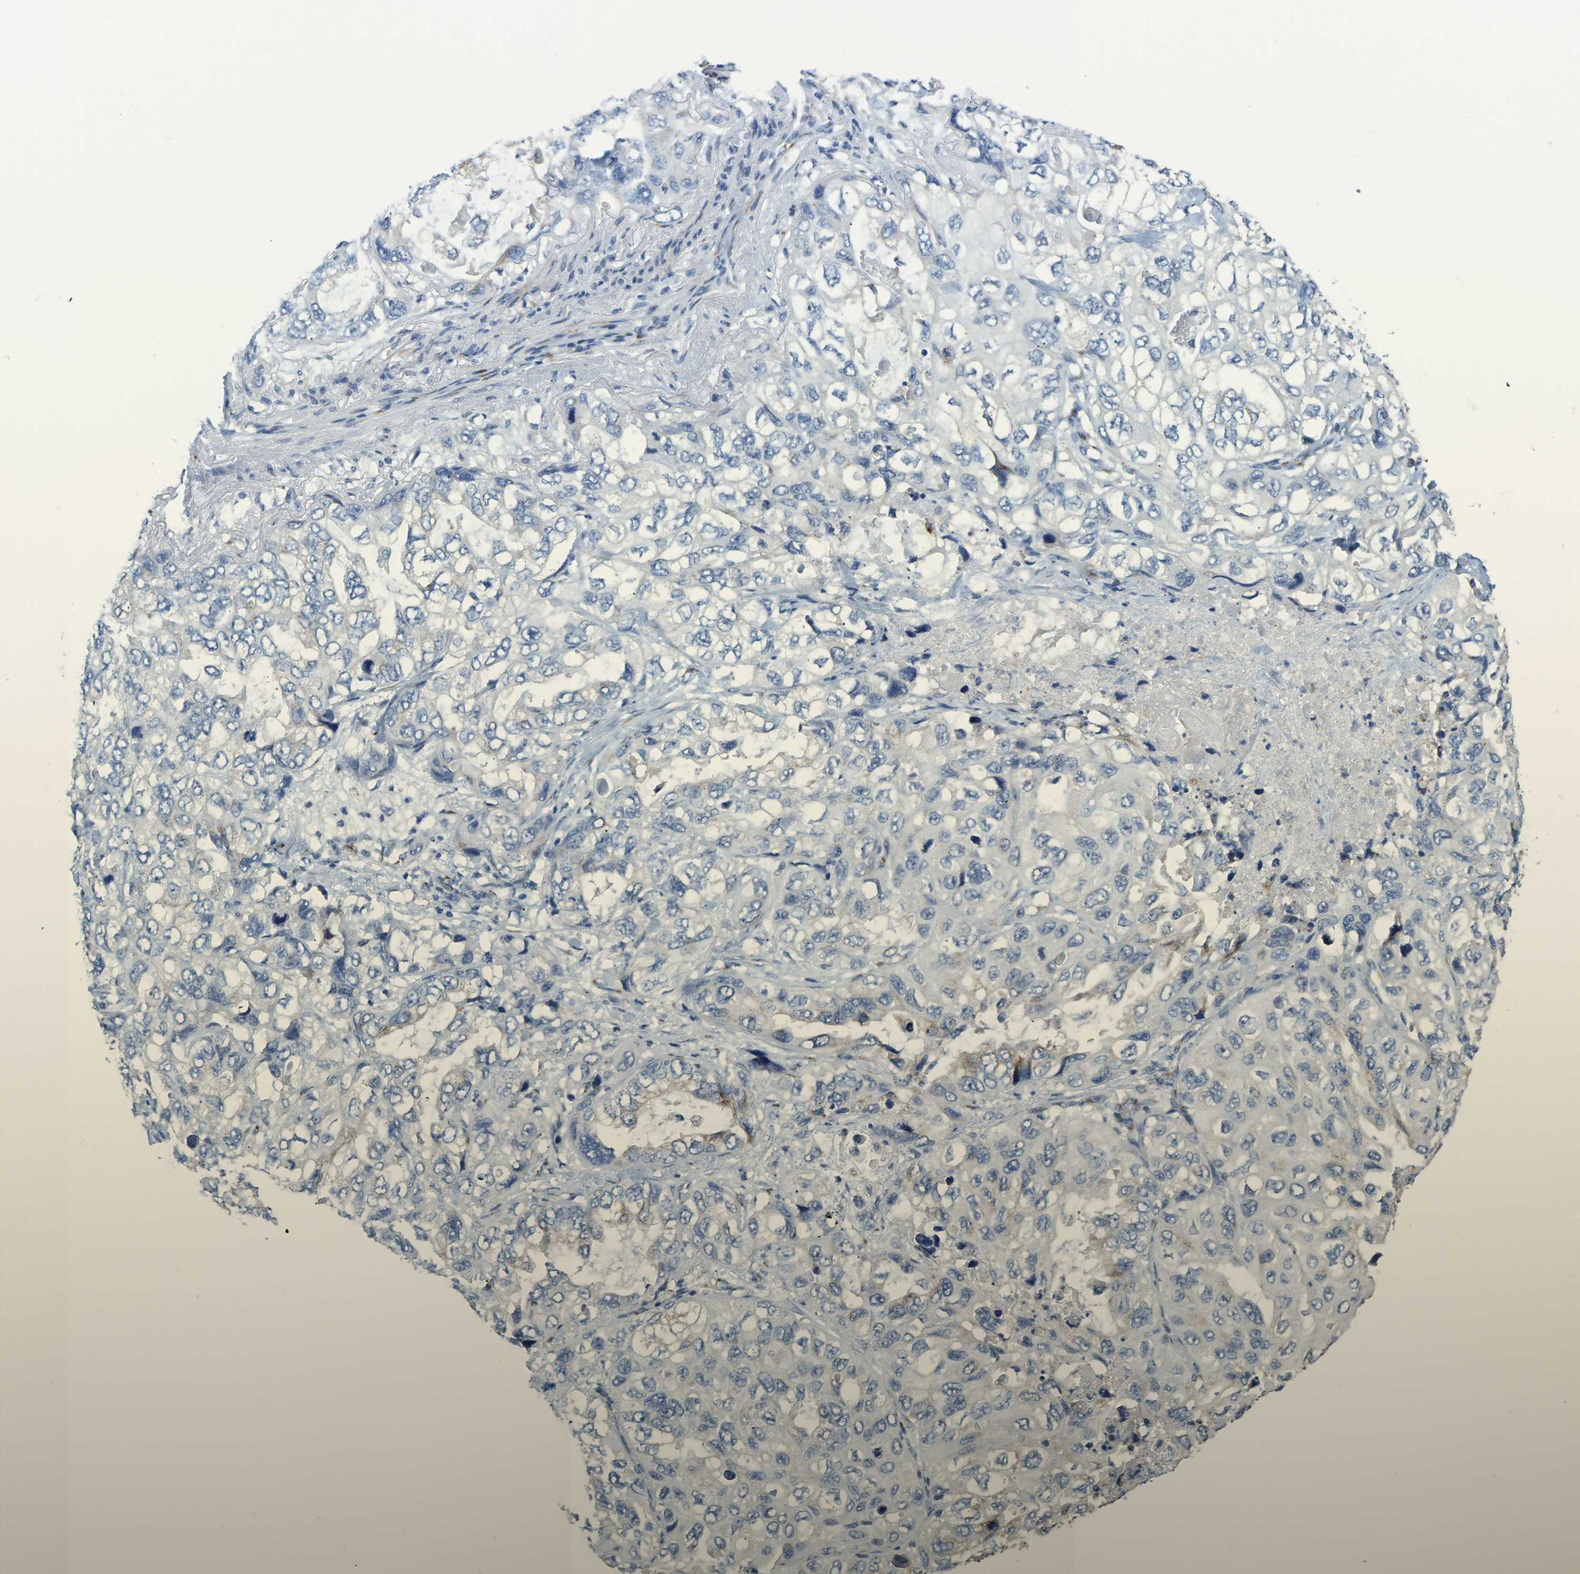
{"staining": {"intensity": "weak", "quantity": "<25%", "location": "cytoplasmic/membranous"}, "tissue": "lung cancer", "cell_type": "Tumor cells", "image_type": "cancer", "snomed": [{"axis": "morphology", "description": "Squamous cell carcinoma, NOS"}, {"axis": "topography", "description": "Lung"}], "caption": "A high-resolution photomicrograph shows IHC staining of lung cancer (squamous cell carcinoma), which shows no significant staining in tumor cells.", "gene": "FAM174A", "patient": {"sex": "female", "age": 73}}